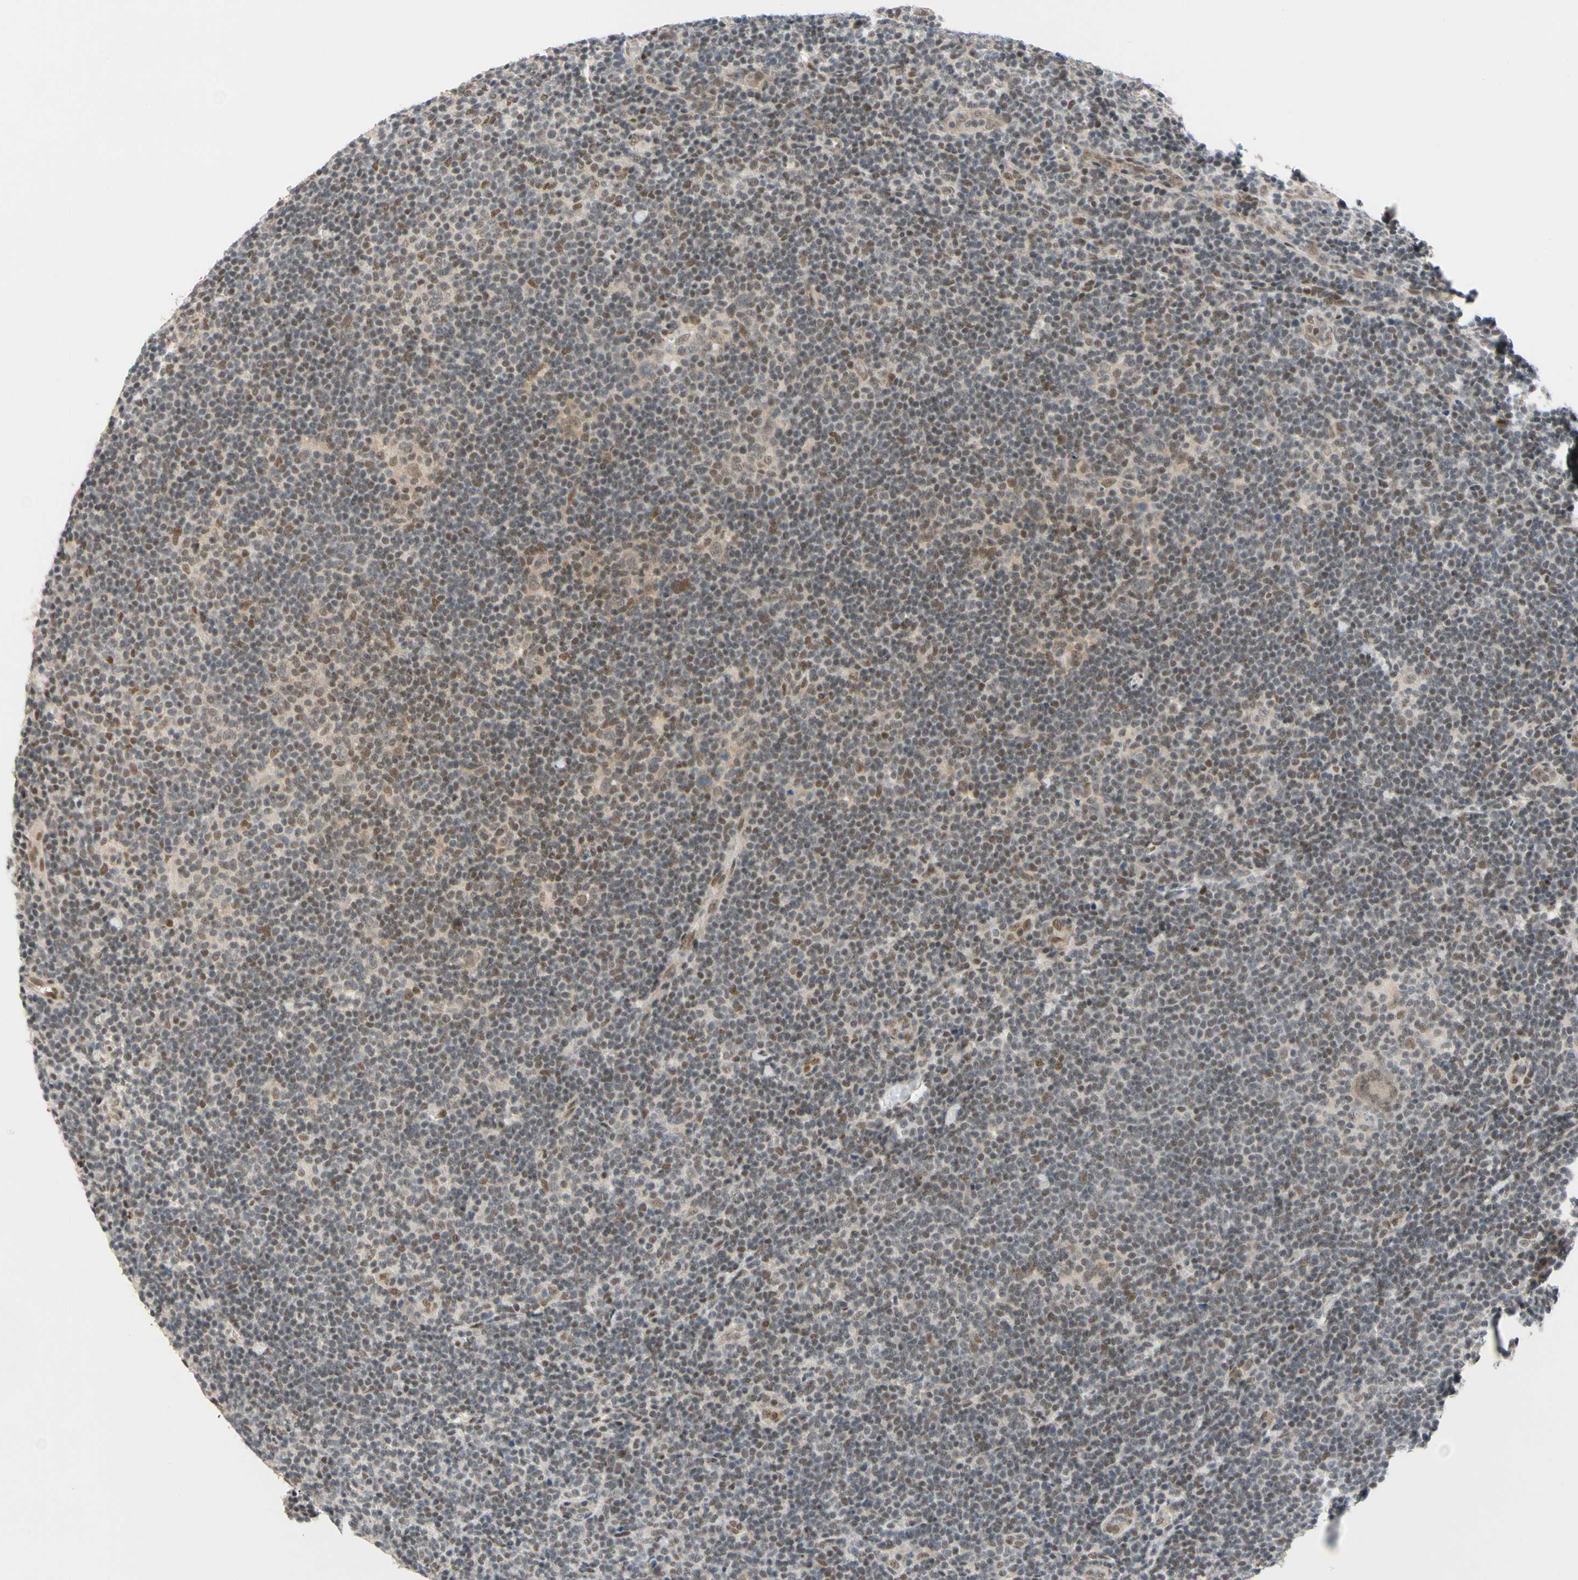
{"staining": {"intensity": "weak", "quantity": "25%-75%", "location": "nuclear"}, "tissue": "lymphoma", "cell_type": "Tumor cells", "image_type": "cancer", "snomed": [{"axis": "morphology", "description": "Hodgkin's disease, NOS"}, {"axis": "topography", "description": "Lymph node"}], "caption": "High-power microscopy captured an IHC histopathology image of Hodgkin's disease, revealing weak nuclear staining in approximately 25%-75% of tumor cells.", "gene": "TAF4", "patient": {"sex": "female", "age": 57}}